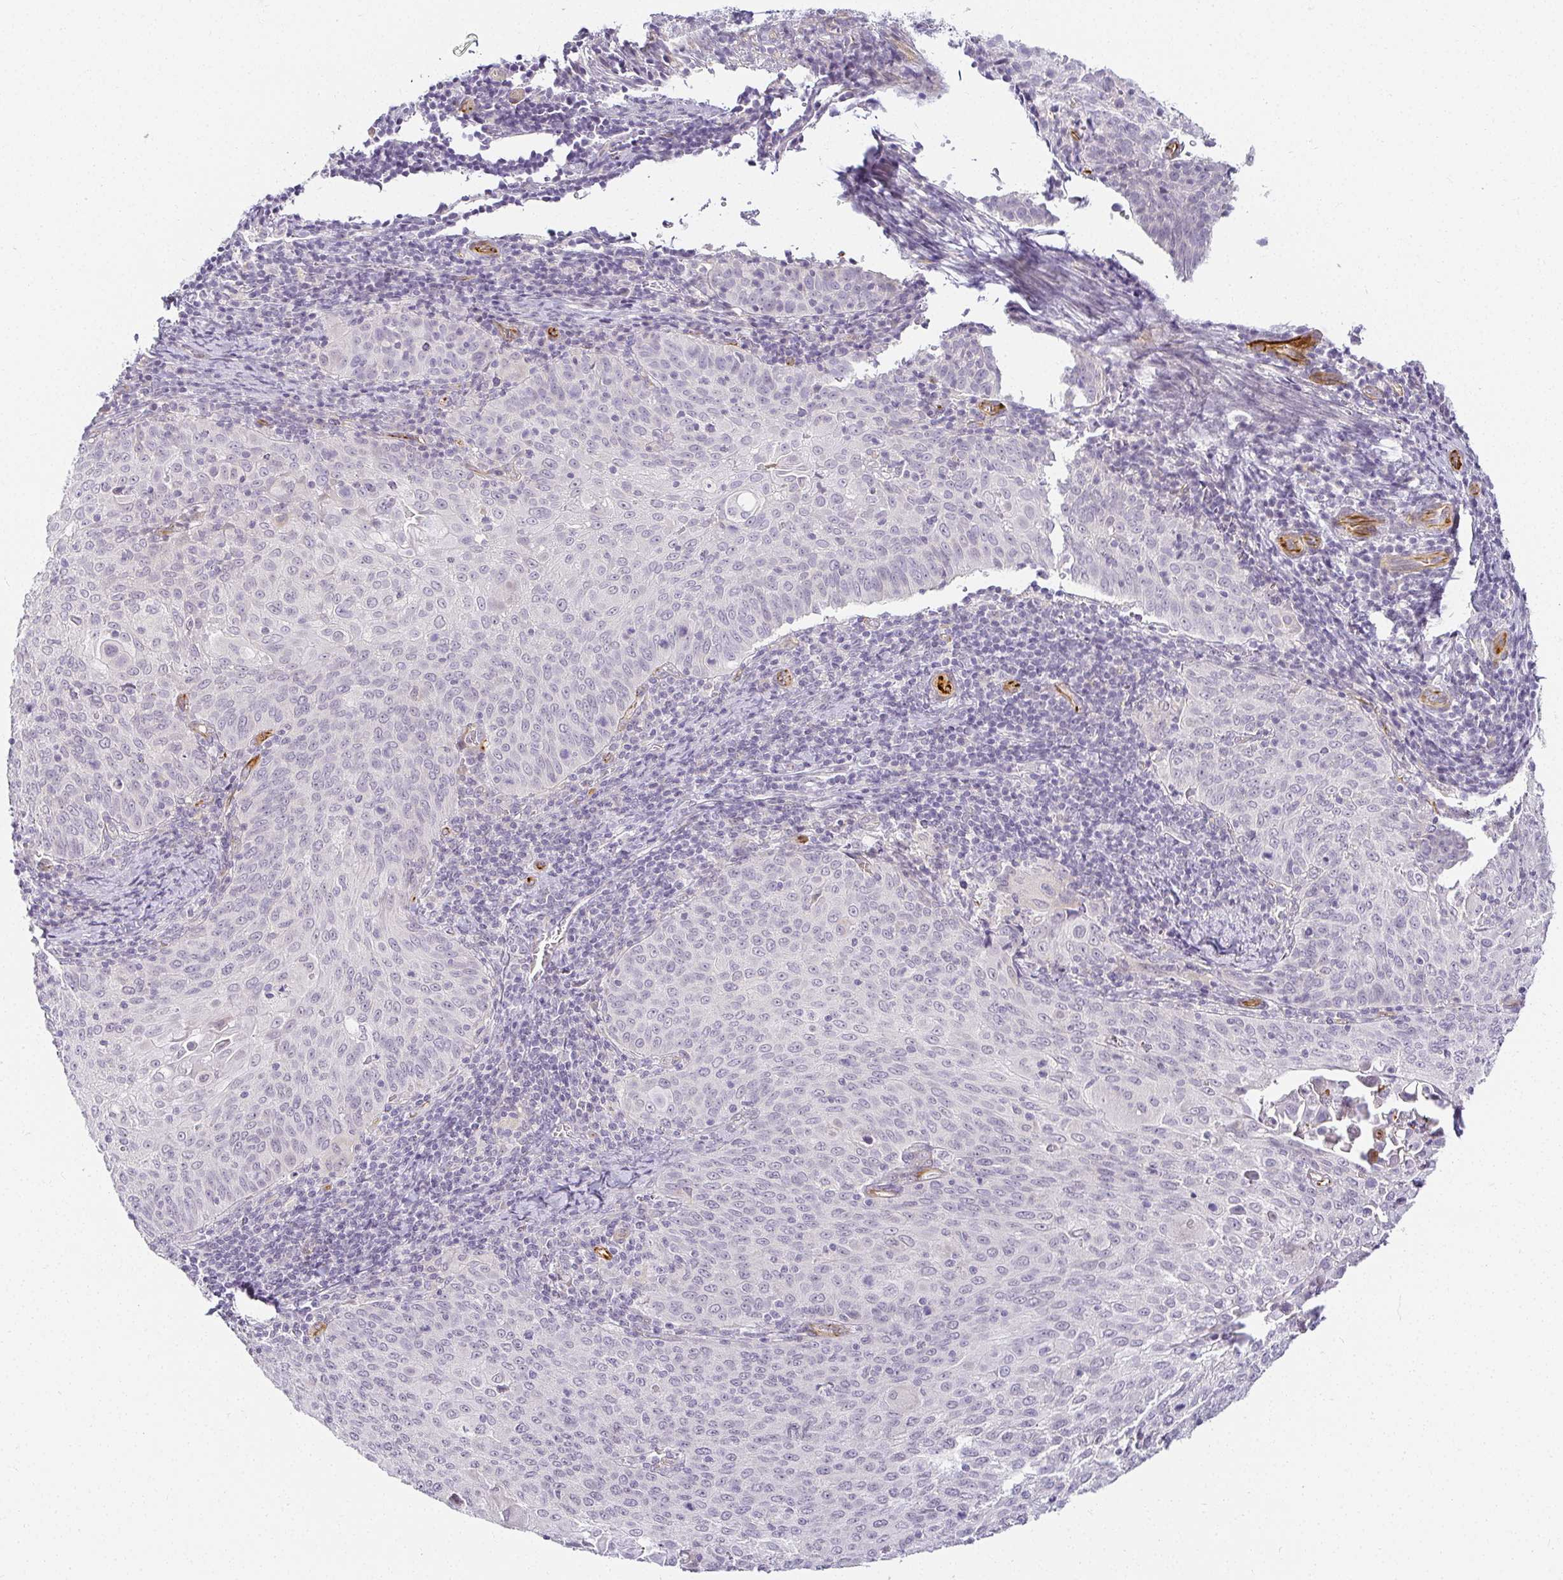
{"staining": {"intensity": "negative", "quantity": "none", "location": "none"}, "tissue": "cervical cancer", "cell_type": "Tumor cells", "image_type": "cancer", "snomed": [{"axis": "morphology", "description": "Squamous cell carcinoma, NOS"}, {"axis": "topography", "description": "Cervix"}], "caption": "A micrograph of human cervical squamous cell carcinoma is negative for staining in tumor cells.", "gene": "ACAN", "patient": {"sex": "female", "age": 65}}